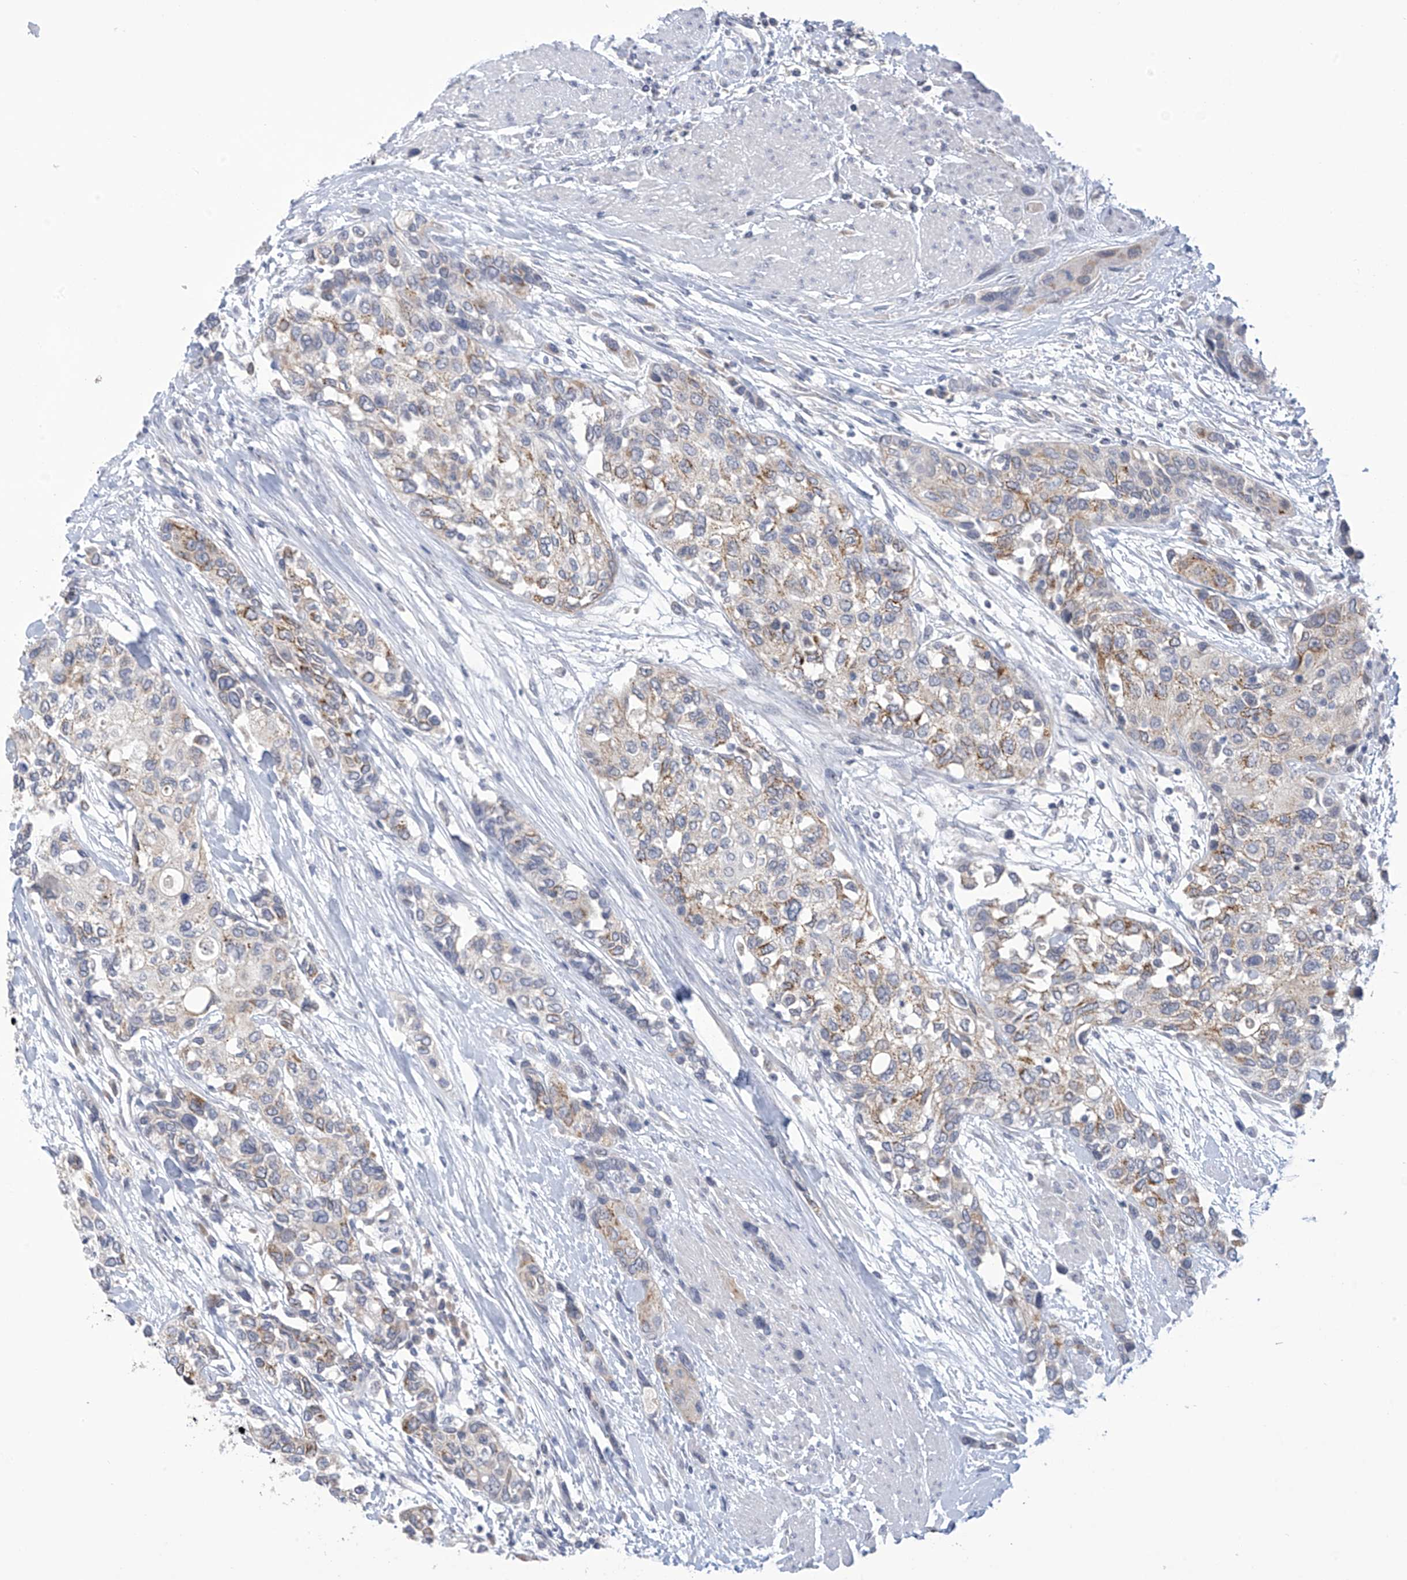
{"staining": {"intensity": "moderate", "quantity": "<25%", "location": "cytoplasmic/membranous"}, "tissue": "urothelial cancer", "cell_type": "Tumor cells", "image_type": "cancer", "snomed": [{"axis": "morphology", "description": "Normal tissue, NOS"}, {"axis": "morphology", "description": "Urothelial carcinoma, High grade"}, {"axis": "topography", "description": "Vascular tissue"}, {"axis": "topography", "description": "Urinary bladder"}], "caption": "Tumor cells reveal moderate cytoplasmic/membranous staining in approximately <25% of cells in urothelial cancer.", "gene": "IBA57", "patient": {"sex": "female", "age": 56}}